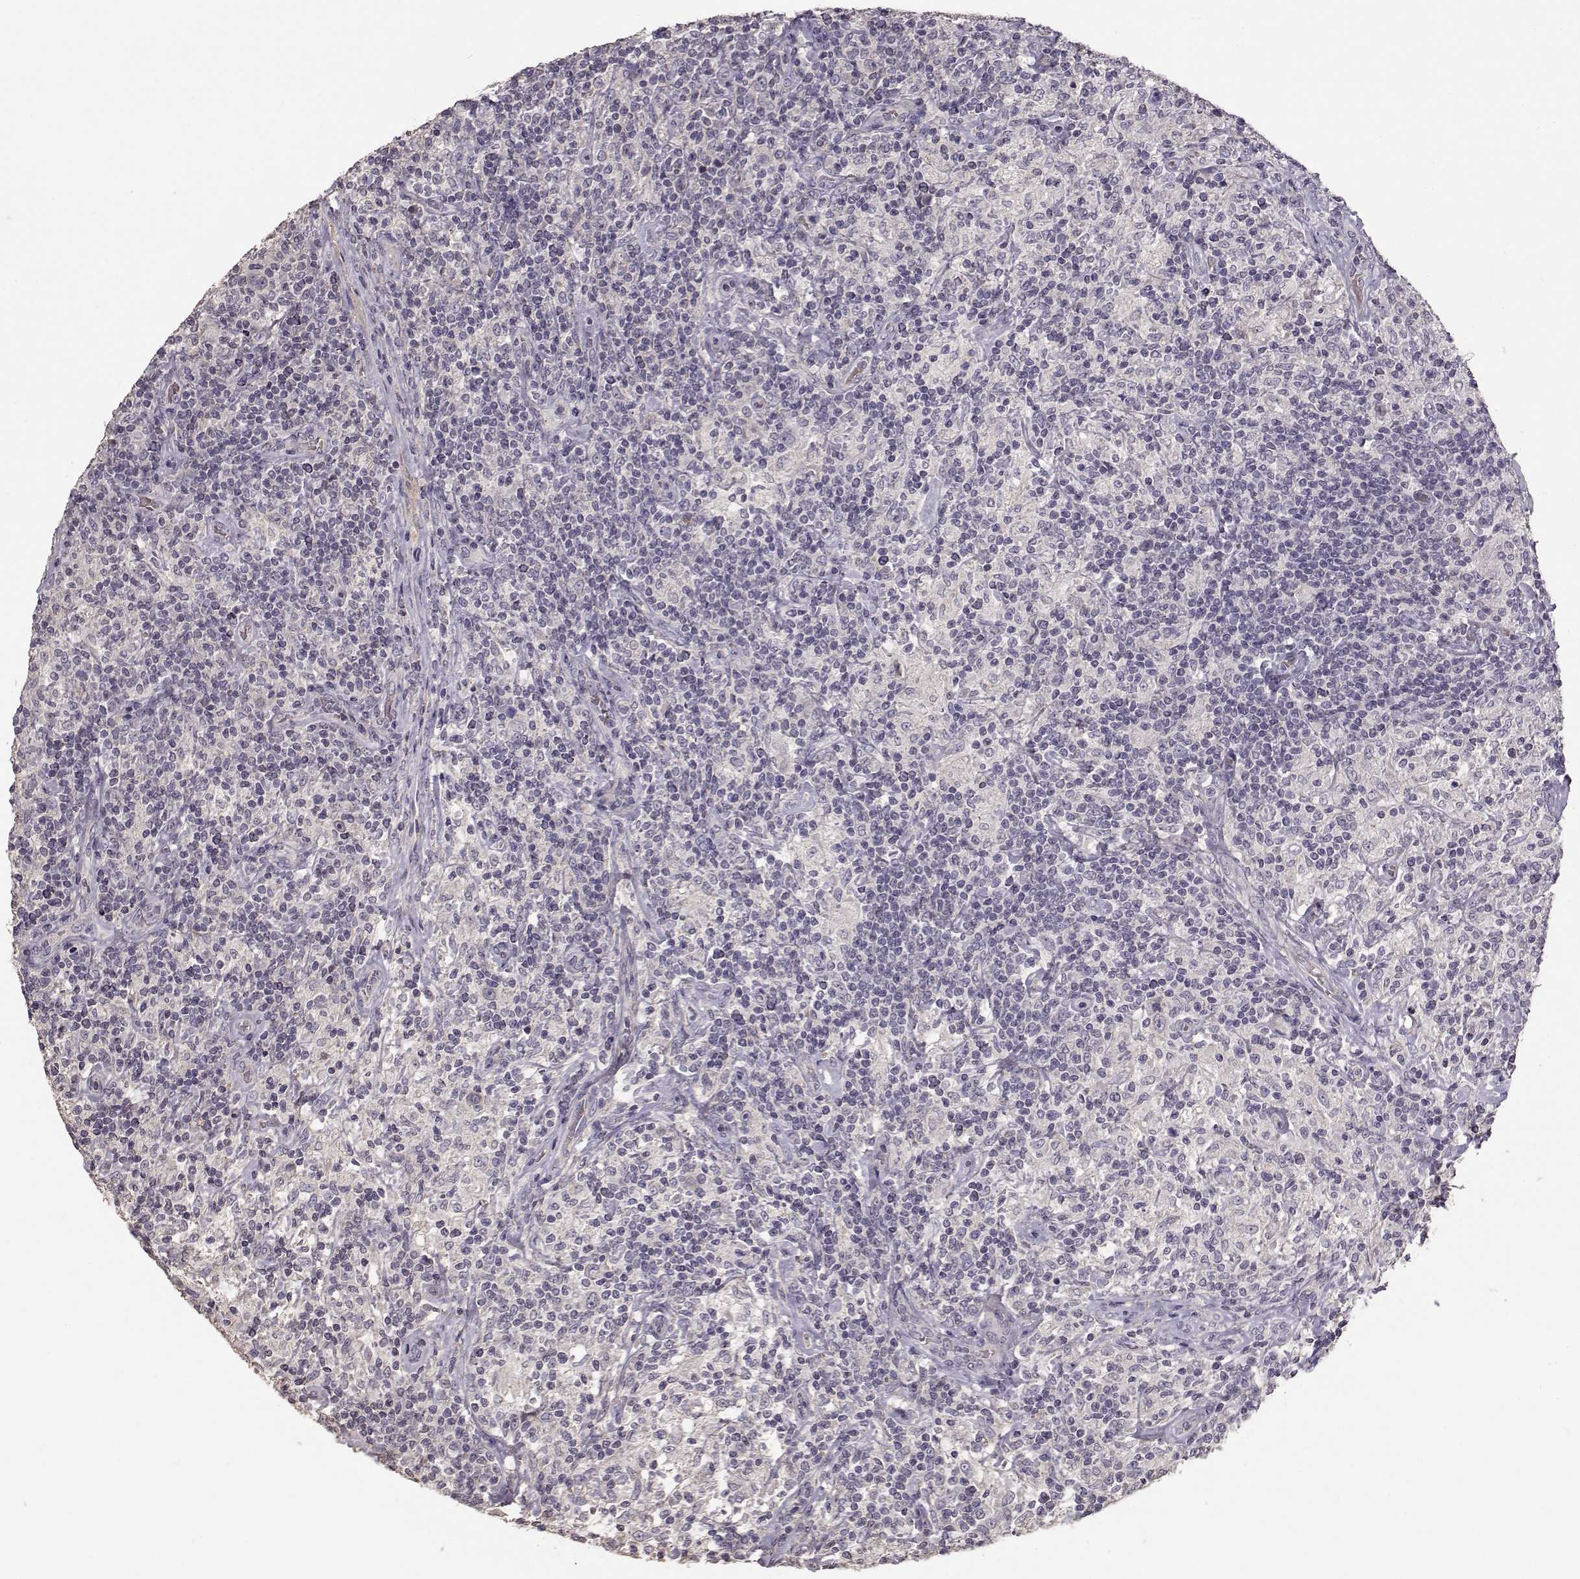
{"staining": {"intensity": "negative", "quantity": "none", "location": "none"}, "tissue": "lymphoma", "cell_type": "Tumor cells", "image_type": "cancer", "snomed": [{"axis": "morphology", "description": "Hodgkin's disease, NOS"}, {"axis": "topography", "description": "Lymph node"}], "caption": "Tumor cells show no significant staining in lymphoma.", "gene": "PMCH", "patient": {"sex": "male", "age": 70}}